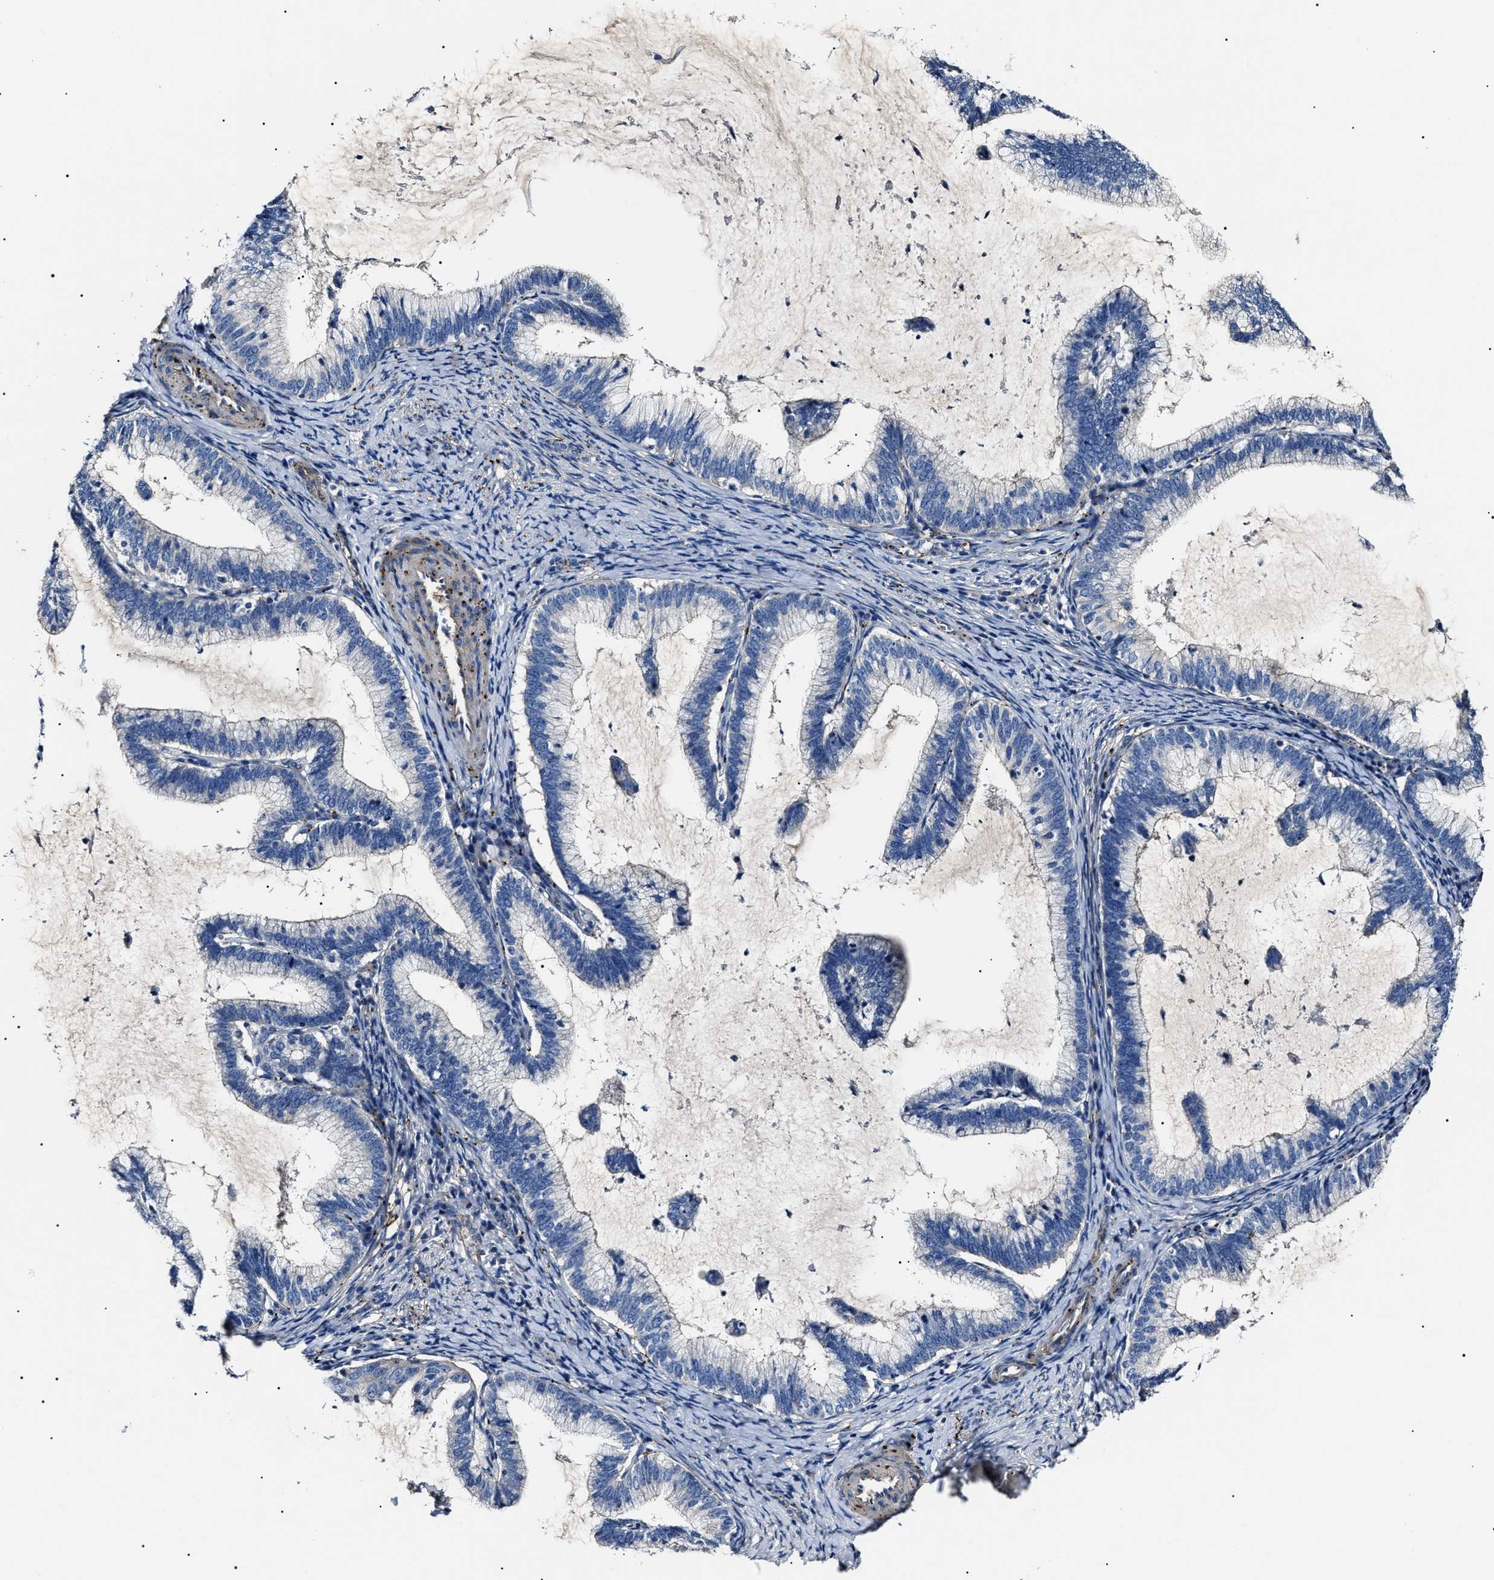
{"staining": {"intensity": "negative", "quantity": "none", "location": "none"}, "tissue": "cervical cancer", "cell_type": "Tumor cells", "image_type": "cancer", "snomed": [{"axis": "morphology", "description": "Adenocarcinoma, NOS"}, {"axis": "topography", "description": "Cervix"}], "caption": "The immunohistochemistry photomicrograph has no significant expression in tumor cells of adenocarcinoma (cervical) tissue.", "gene": "KLHL42", "patient": {"sex": "female", "age": 36}}